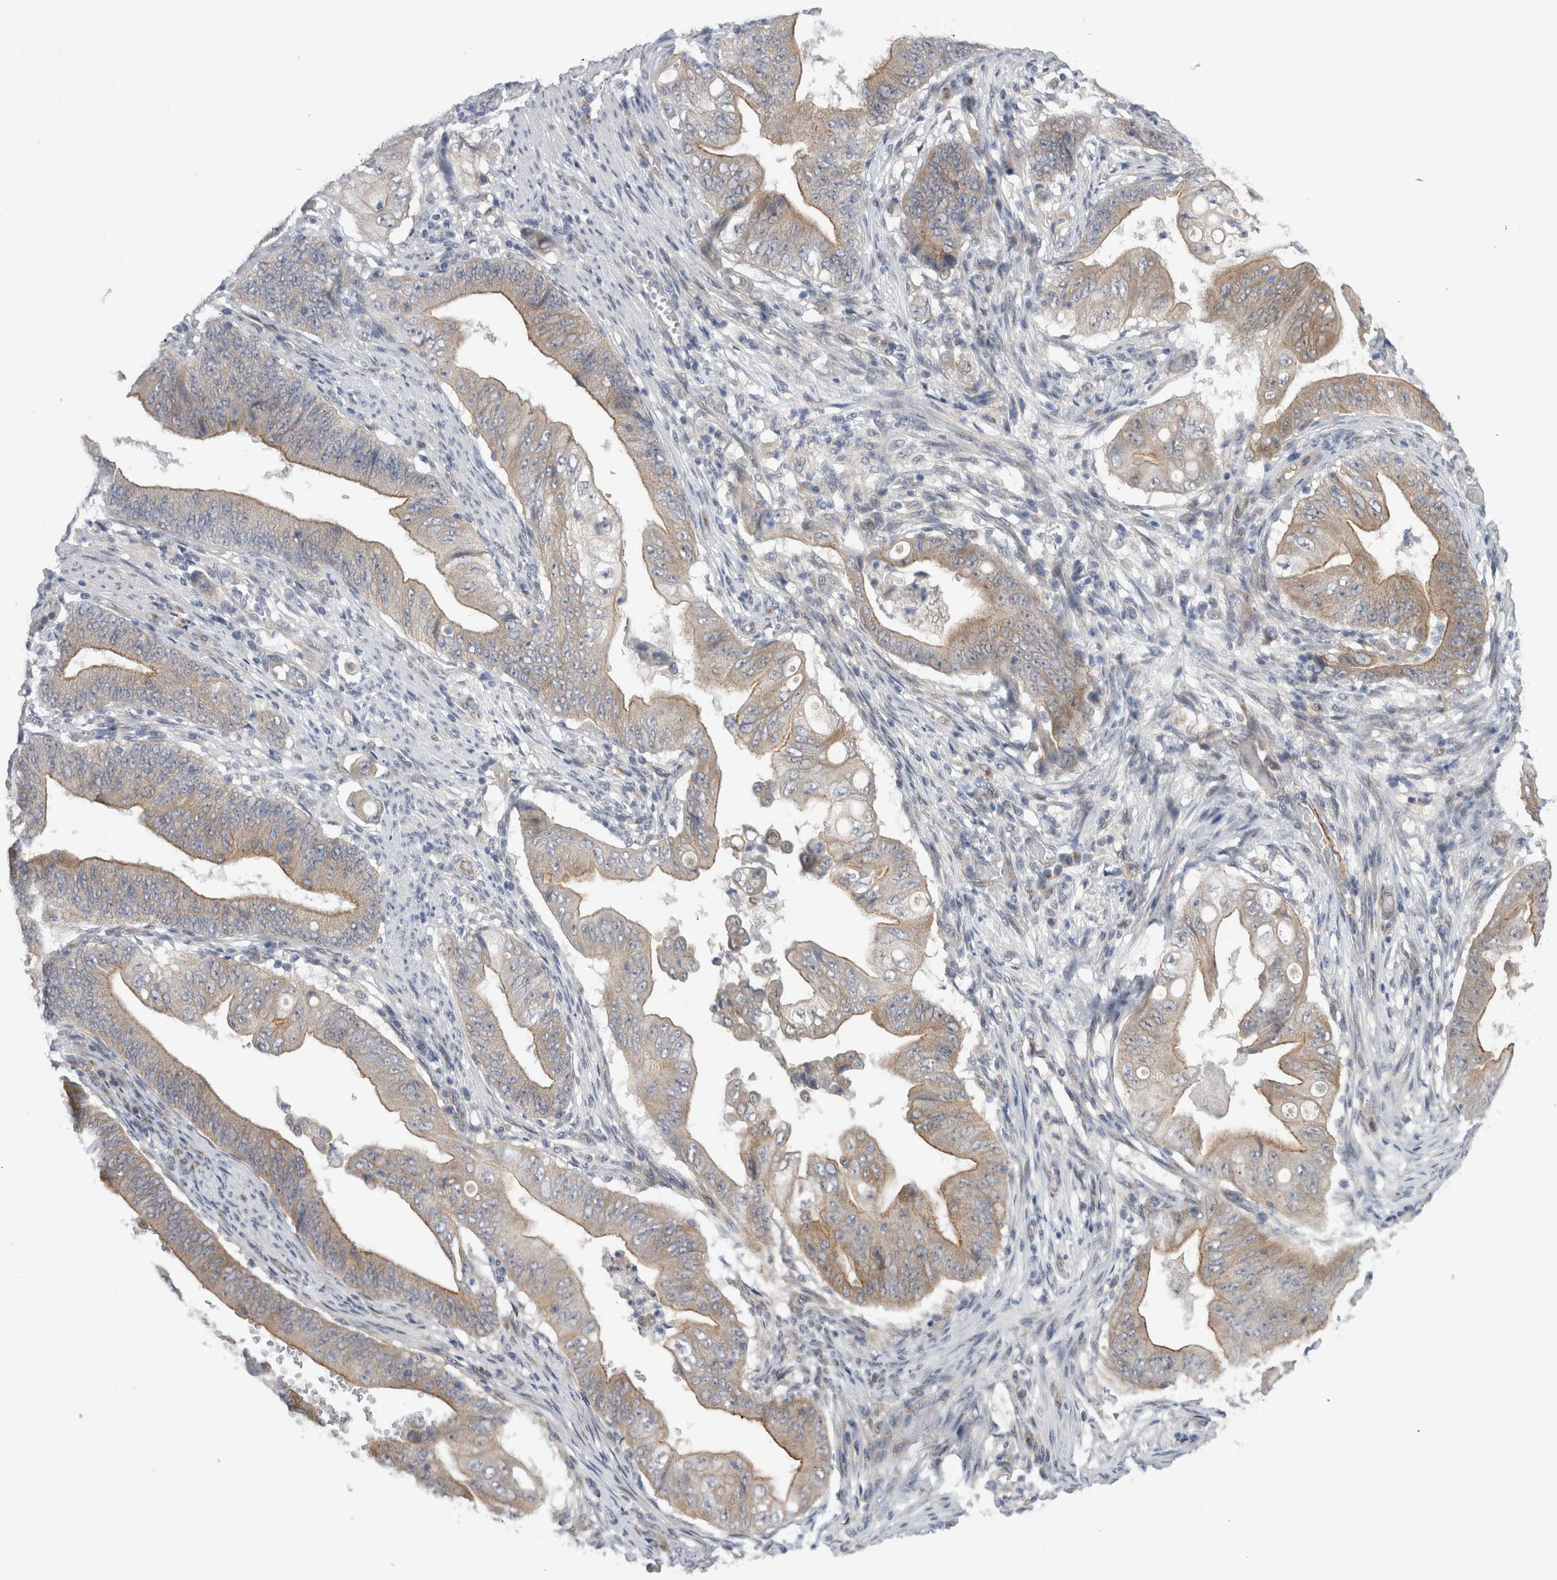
{"staining": {"intensity": "moderate", "quantity": ">75%", "location": "cytoplasmic/membranous"}, "tissue": "stomach cancer", "cell_type": "Tumor cells", "image_type": "cancer", "snomed": [{"axis": "morphology", "description": "Adenocarcinoma, NOS"}, {"axis": "topography", "description": "Stomach"}], "caption": "Adenocarcinoma (stomach) stained with a brown dye exhibits moderate cytoplasmic/membranous positive expression in about >75% of tumor cells.", "gene": "TAFA5", "patient": {"sex": "female", "age": 73}}